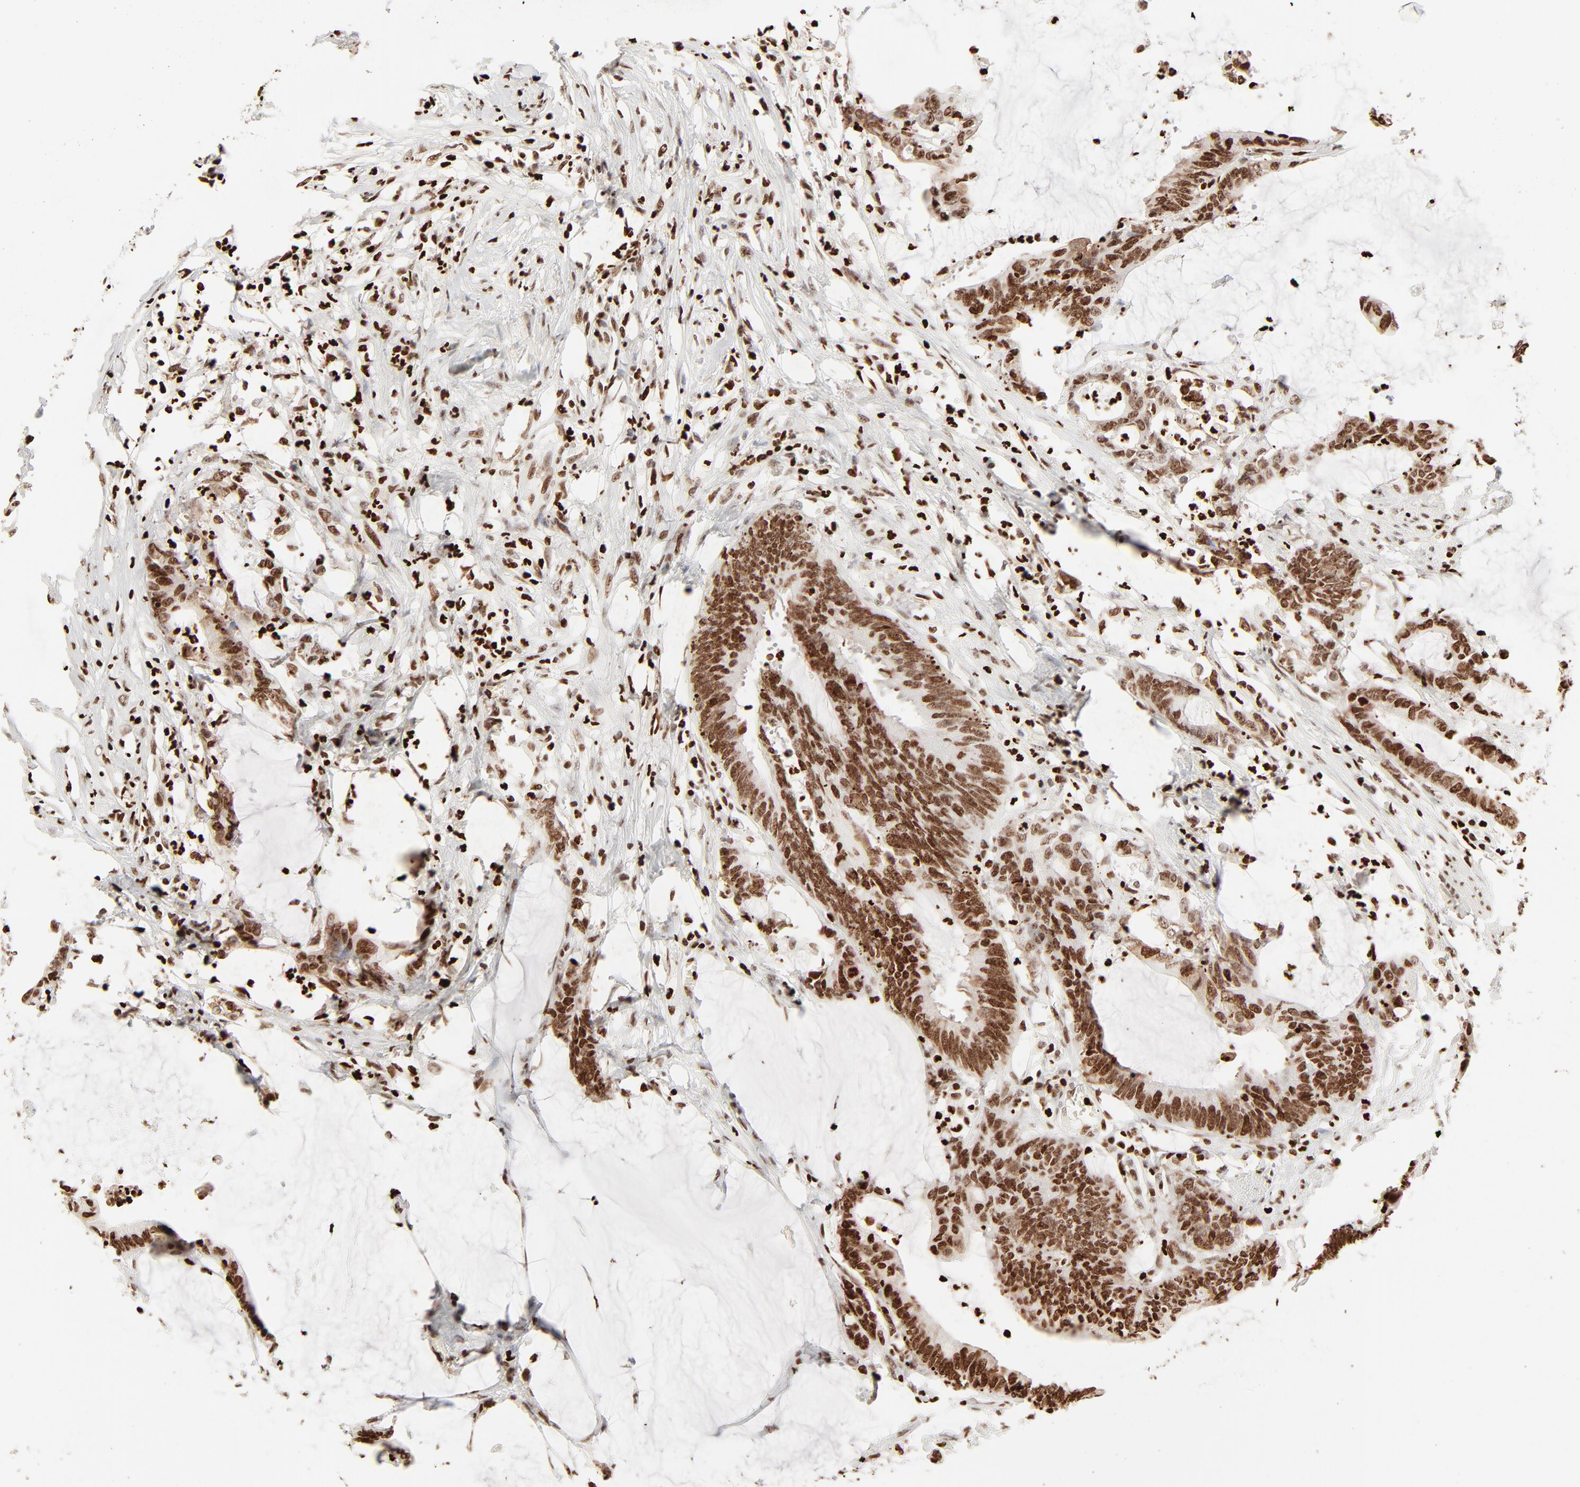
{"staining": {"intensity": "moderate", "quantity": ">75%", "location": "nuclear"}, "tissue": "colorectal cancer", "cell_type": "Tumor cells", "image_type": "cancer", "snomed": [{"axis": "morphology", "description": "Adenocarcinoma, NOS"}, {"axis": "topography", "description": "Rectum"}], "caption": "Colorectal adenocarcinoma stained with immunohistochemistry displays moderate nuclear positivity in about >75% of tumor cells.", "gene": "HMGB2", "patient": {"sex": "female", "age": 66}}